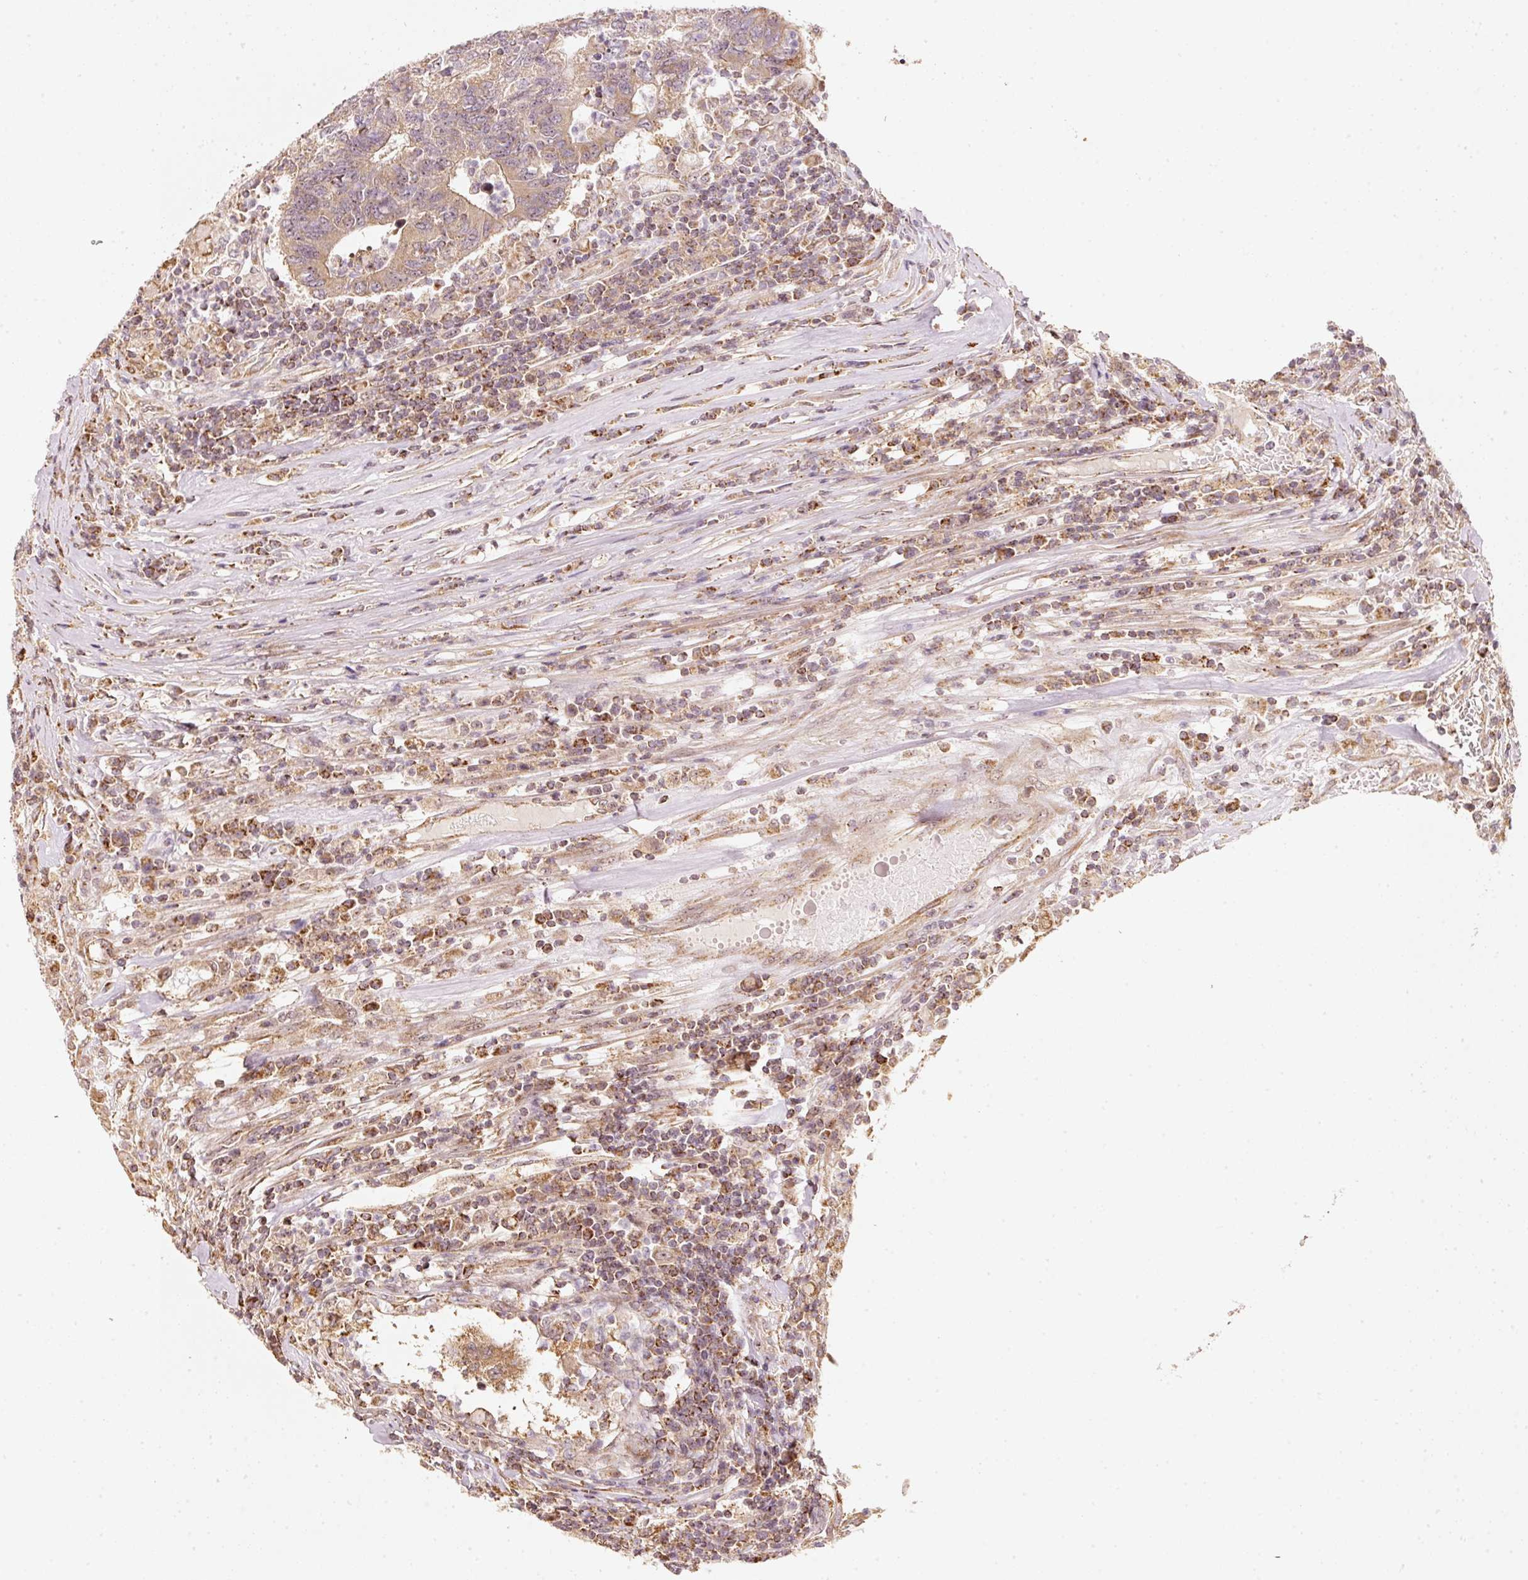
{"staining": {"intensity": "weak", "quantity": ">75%", "location": "cytoplasmic/membranous,nuclear"}, "tissue": "colorectal cancer", "cell_type": "Tumor cells", "image_type": "cancer", "snomed": [{"axis": "morphology", "description": "Adenocarcinoma, NOS"}, {"axis": "topography", "description": "Colon"}], "caption": "Colorectal cancer was stained to show a protein in brown. There is low levels of weak cytoplasmic/membranous and nuclear staining in approximately >75% of tumor cells.", "gene": "RAB35", "patient": {"sex": "female", "age": 48}}